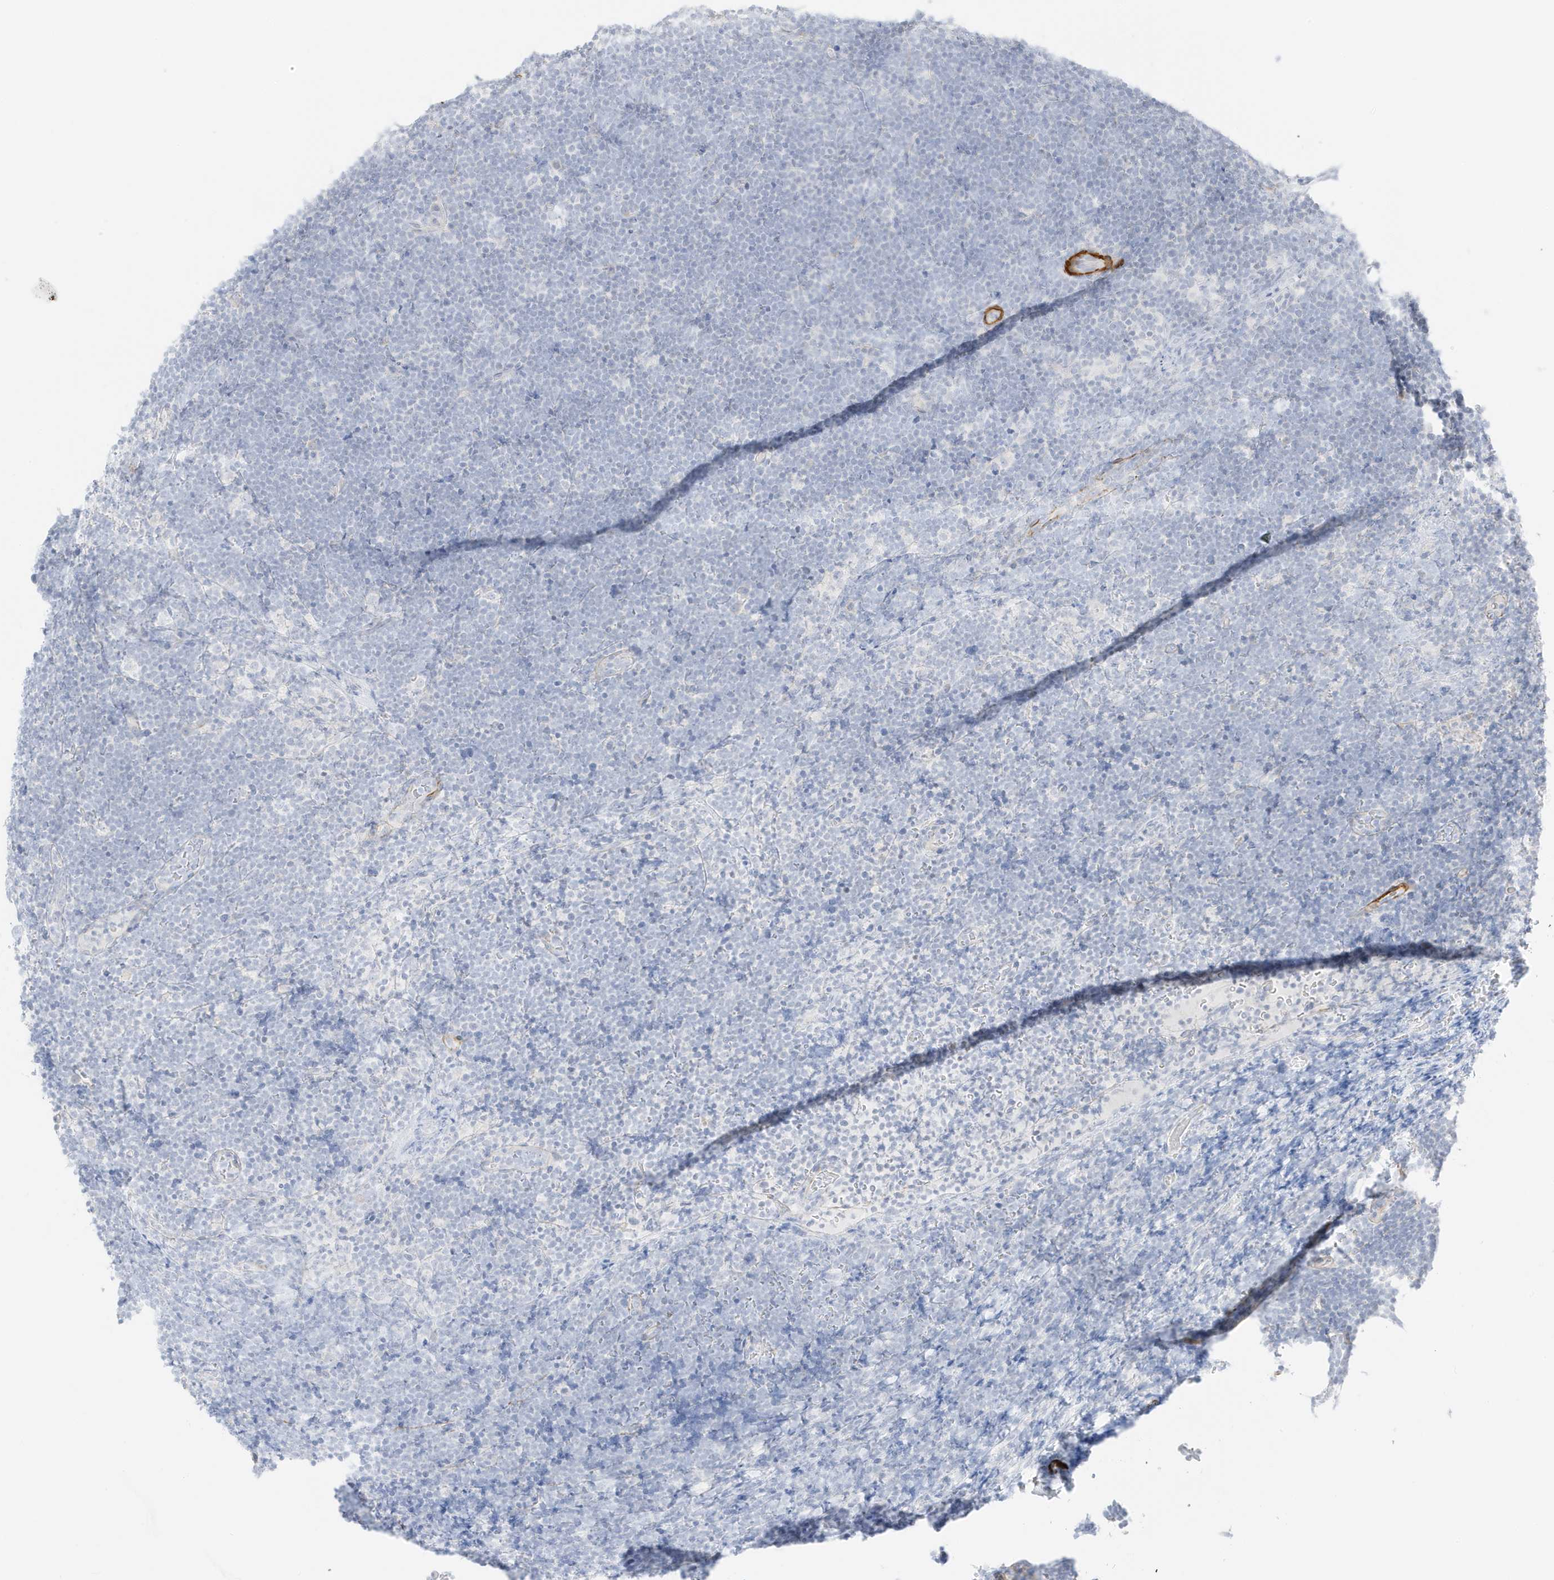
{"staining": {"intensity": "negative", "quantity": "none", "location": "none"}, "tissue": "lymphoma", "cell_type": "Tumor cells", "image_type": "cancer", "snomed": [{"axis": "morphology", "description": "Malignant lymphoma, non-Hodgkin's type, High grade"}, {"axis": "topography", "description": "Lymph node"}], "caption": "This is an immunohistochemistry micrograph of human high-grade malignant lymphoma, non-Hodgkin's type. There is no positivity in tumor cells.", "gene": "SLC22A13", "patient": {"sex": "male", "age": 13}}